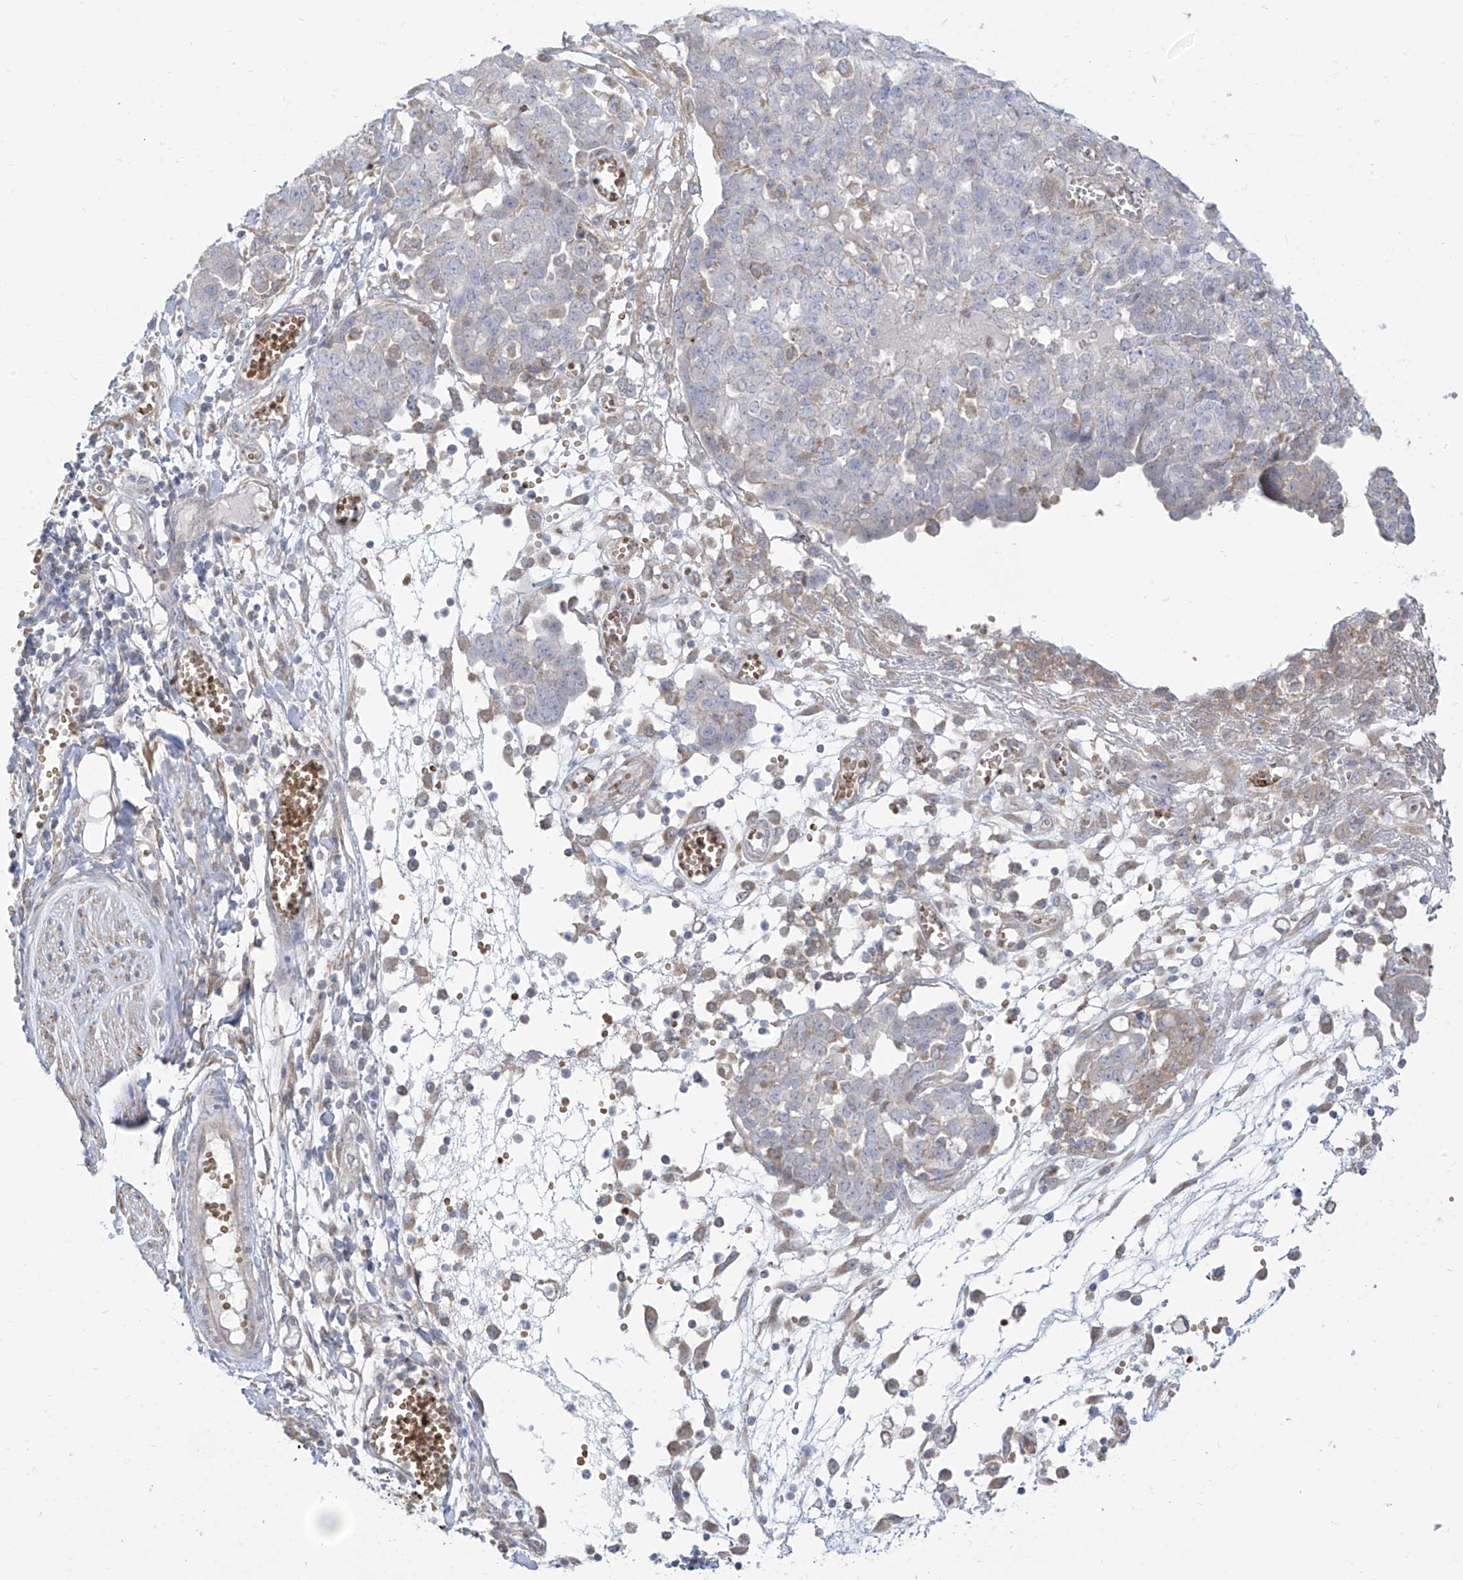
{"staining": {"intensity": "weak", "quantity": "<25%", "location": "cytoplasmic/membranous"}, "tissue": "ovarian cancer", "cell_type": "Tumor cells", "image_type": "cancer", "snomed": [{"axis": "morphology", "description": "Cystadenocarcinoma, serous, NOS"}, {"axis": "topography", "description": "Soft tissue"}, {"axis": "topography", "description": "Ovary"}], "caption": "This is an immunohistochemistry histopathology image of human ovarian cancer (serous cystadenocarcinoma). There is no staining in tumor cells.", "gene": "ARHGEF40", "patient": {"sex": "female", "age": 57}}